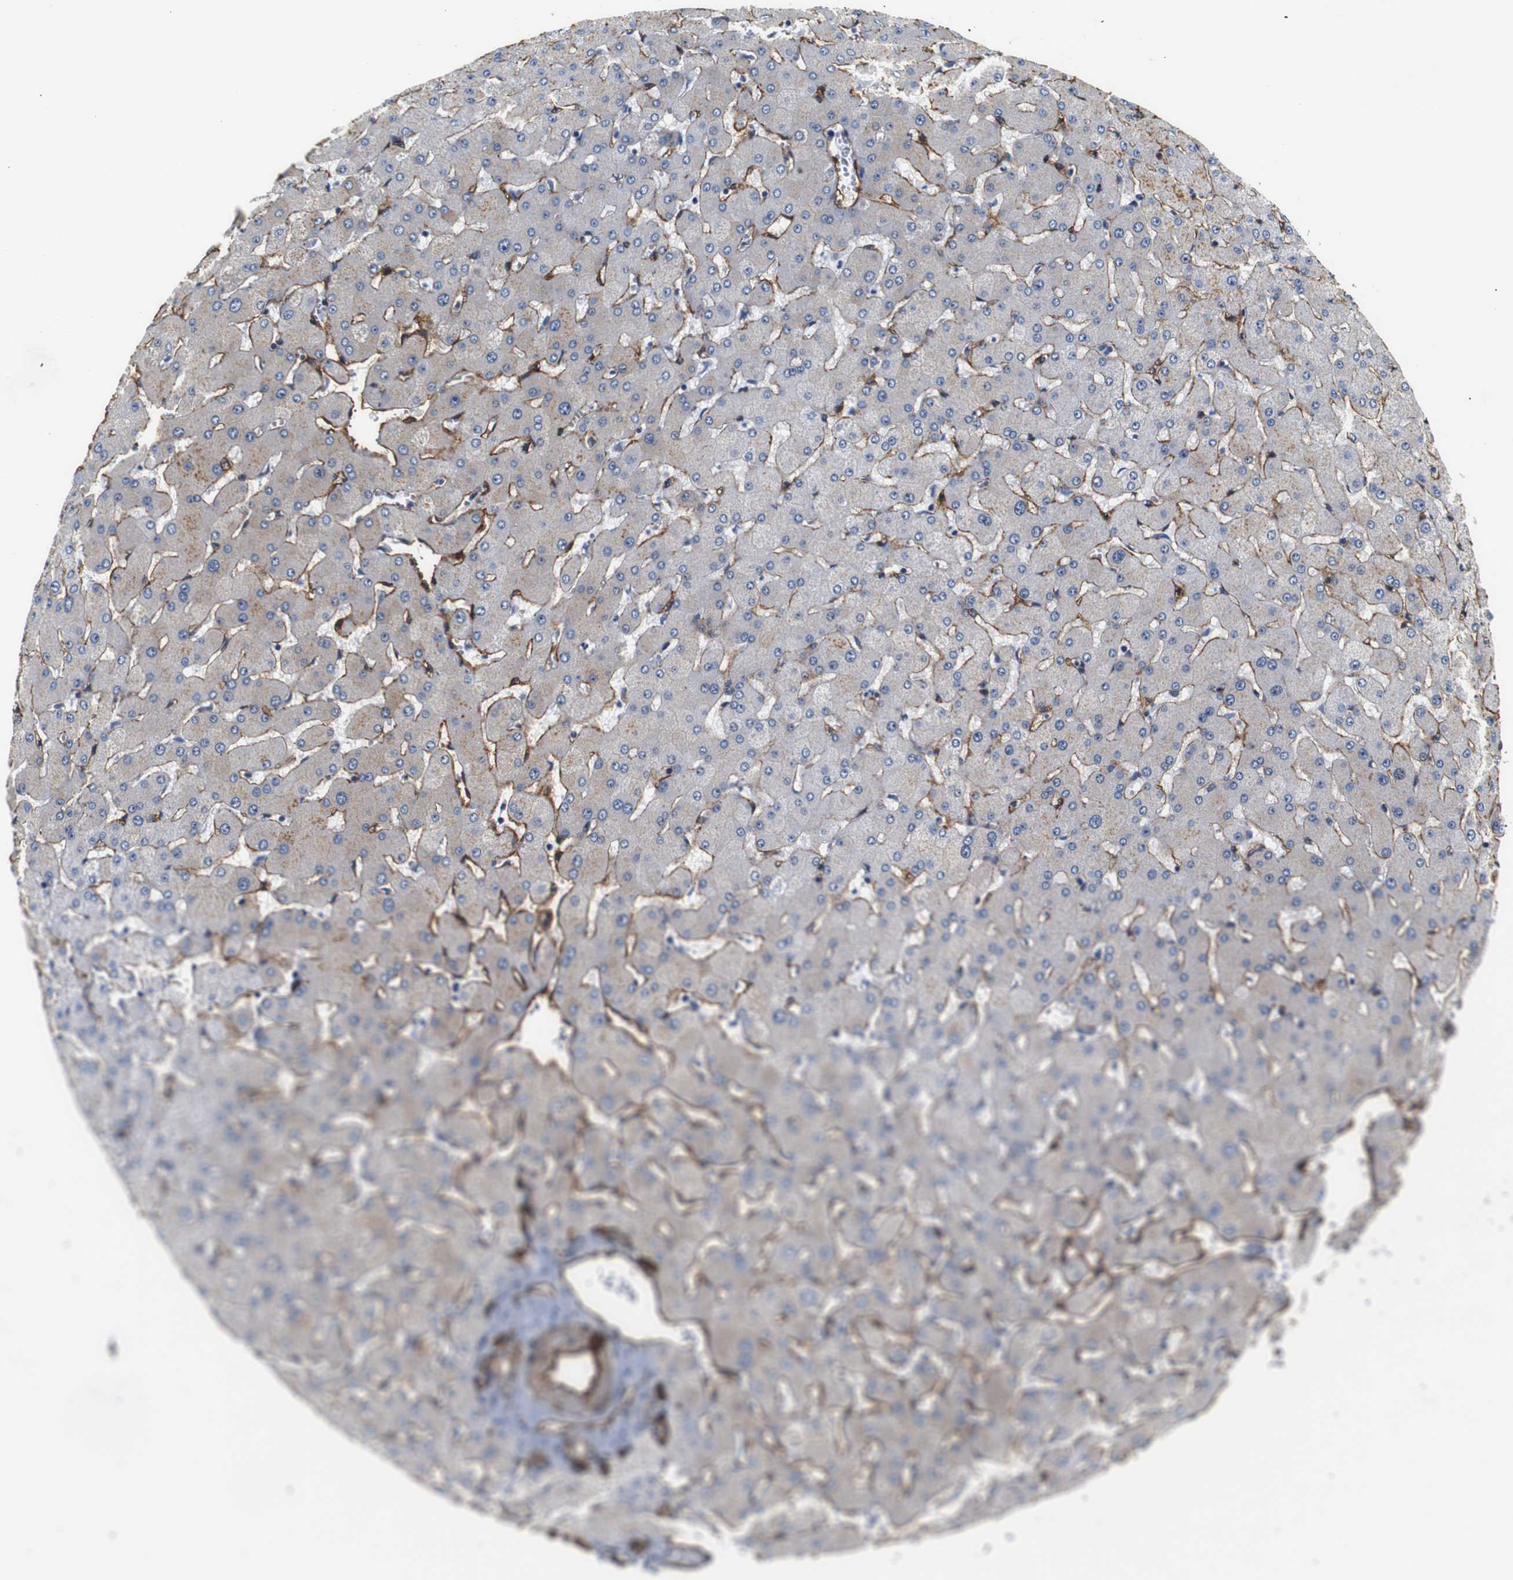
{"staining": {"intensity": "moderate", "quantity": ">75%", "location": "cytoplasmic/membranous"}, "tissue": "liver", "cell_type": "Cholangiocytes", "image_type": "normal", "snomed": [{"axis": "morphology", "description": "Normal tissue, NOS"}, {"axis": "topography", "description": "Liver"}], "caption": "This micrograph reveals unremarkable liver stained with immunohistochemistry (IHC) to label a protein in brown. The cytoplasmic/membranous of cholangiocytes show moderate positivity for the protein. Nuclei are counter-stained blue.", "gene": "CAV2", "patient": {"sex": "female", "age": 63}}